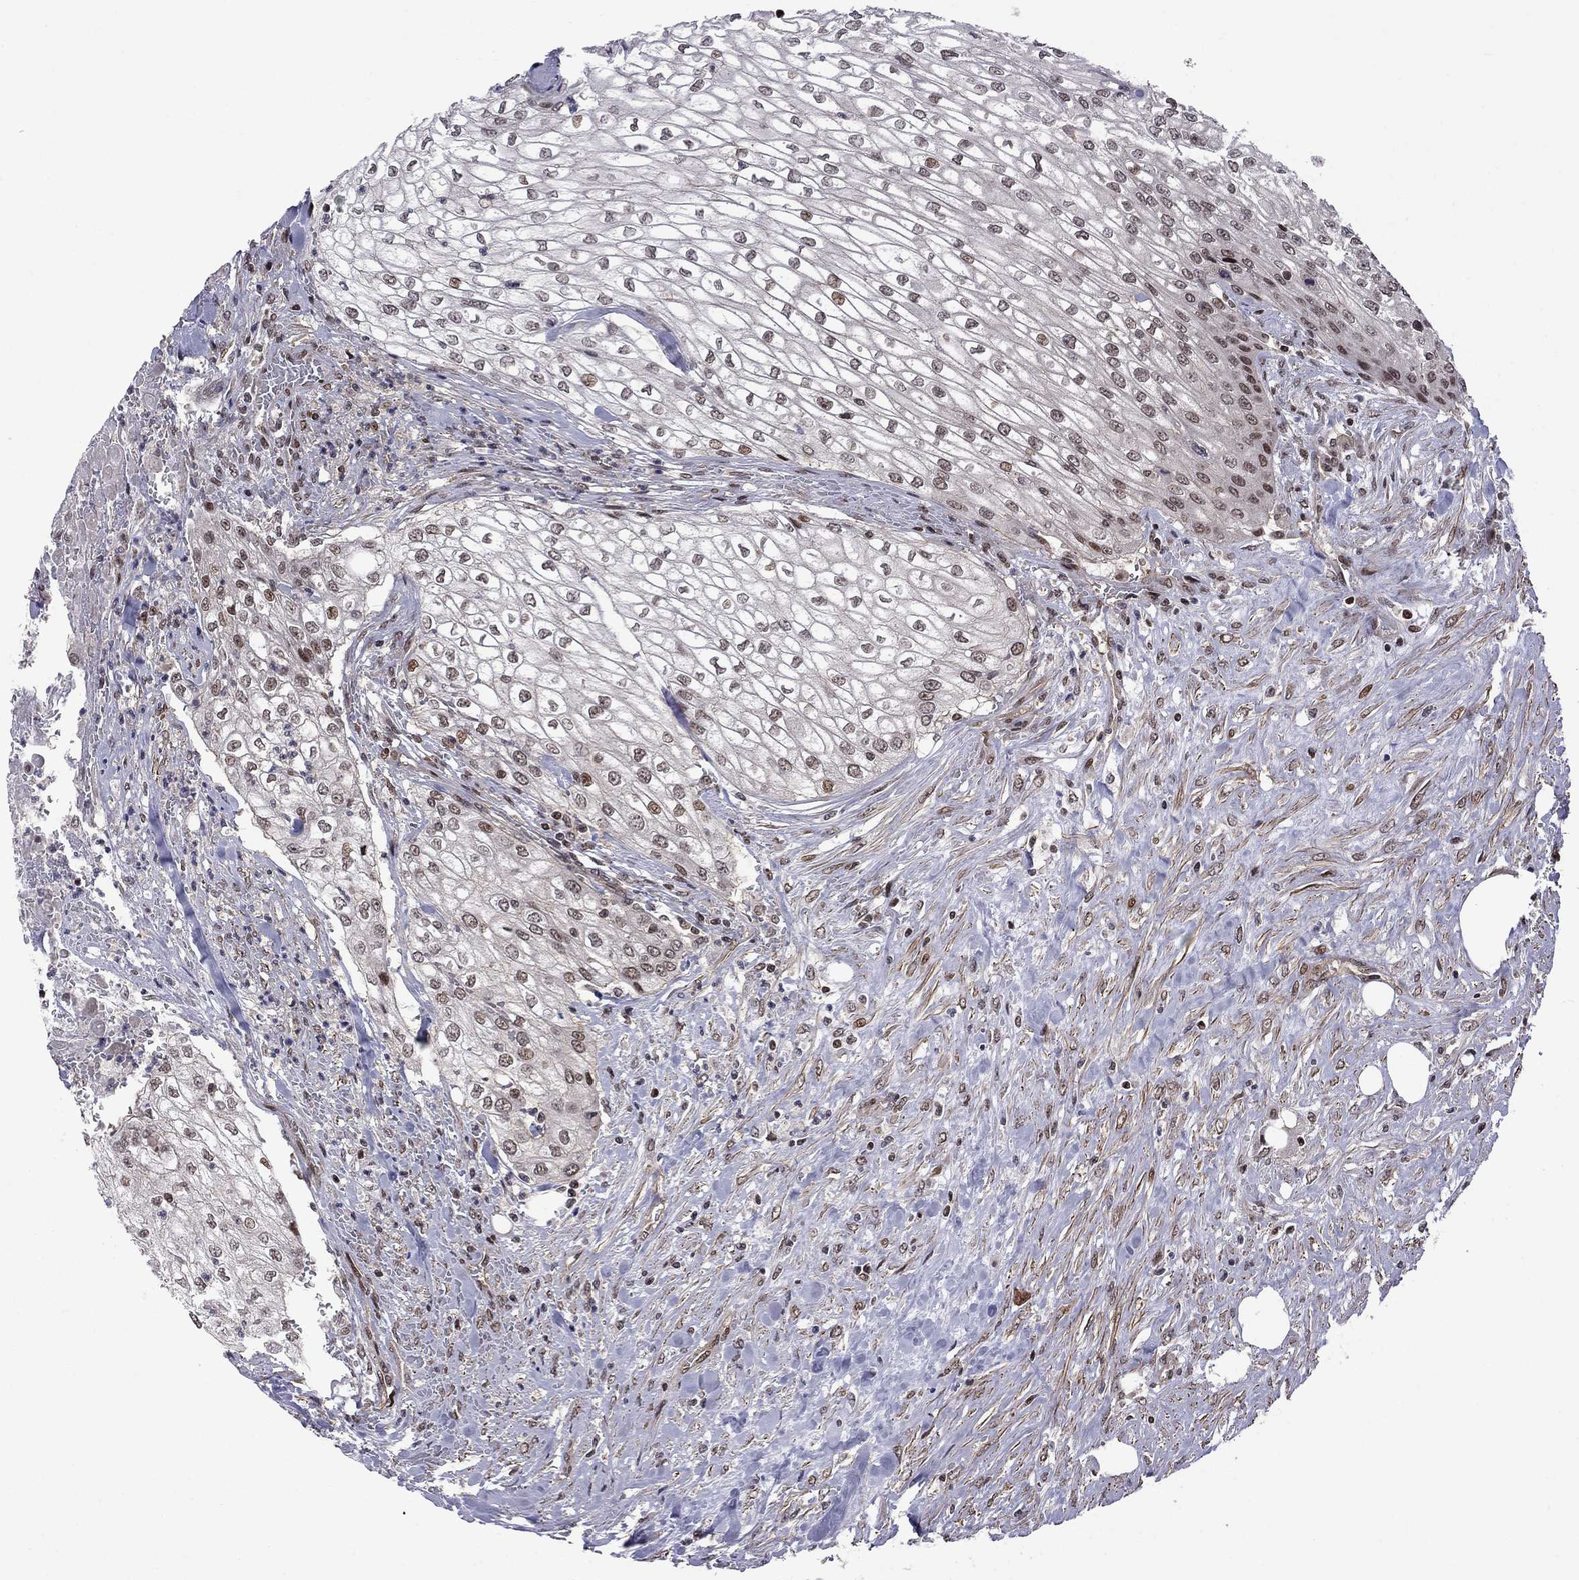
{"staining": {"intensity": "strong", "quantity": "<25%", "location": "nuclear"}, "tissue": "urothelial cancer", "cell_type": "Tumor cells", "image_type": "cancer", "snomed": [{"axis": "morphology", "description": "Urothelial carcinoma, High grade"}, {"axis": "topography", "description": "Urinary bladder"}], "caption": "Tumor cells exhibit medium levels of strong nuclear positivity in approximately <25% of cells in urothelial cancer.", "gene": "BRF1", "patient": {"sex": "male", "age": 62}}